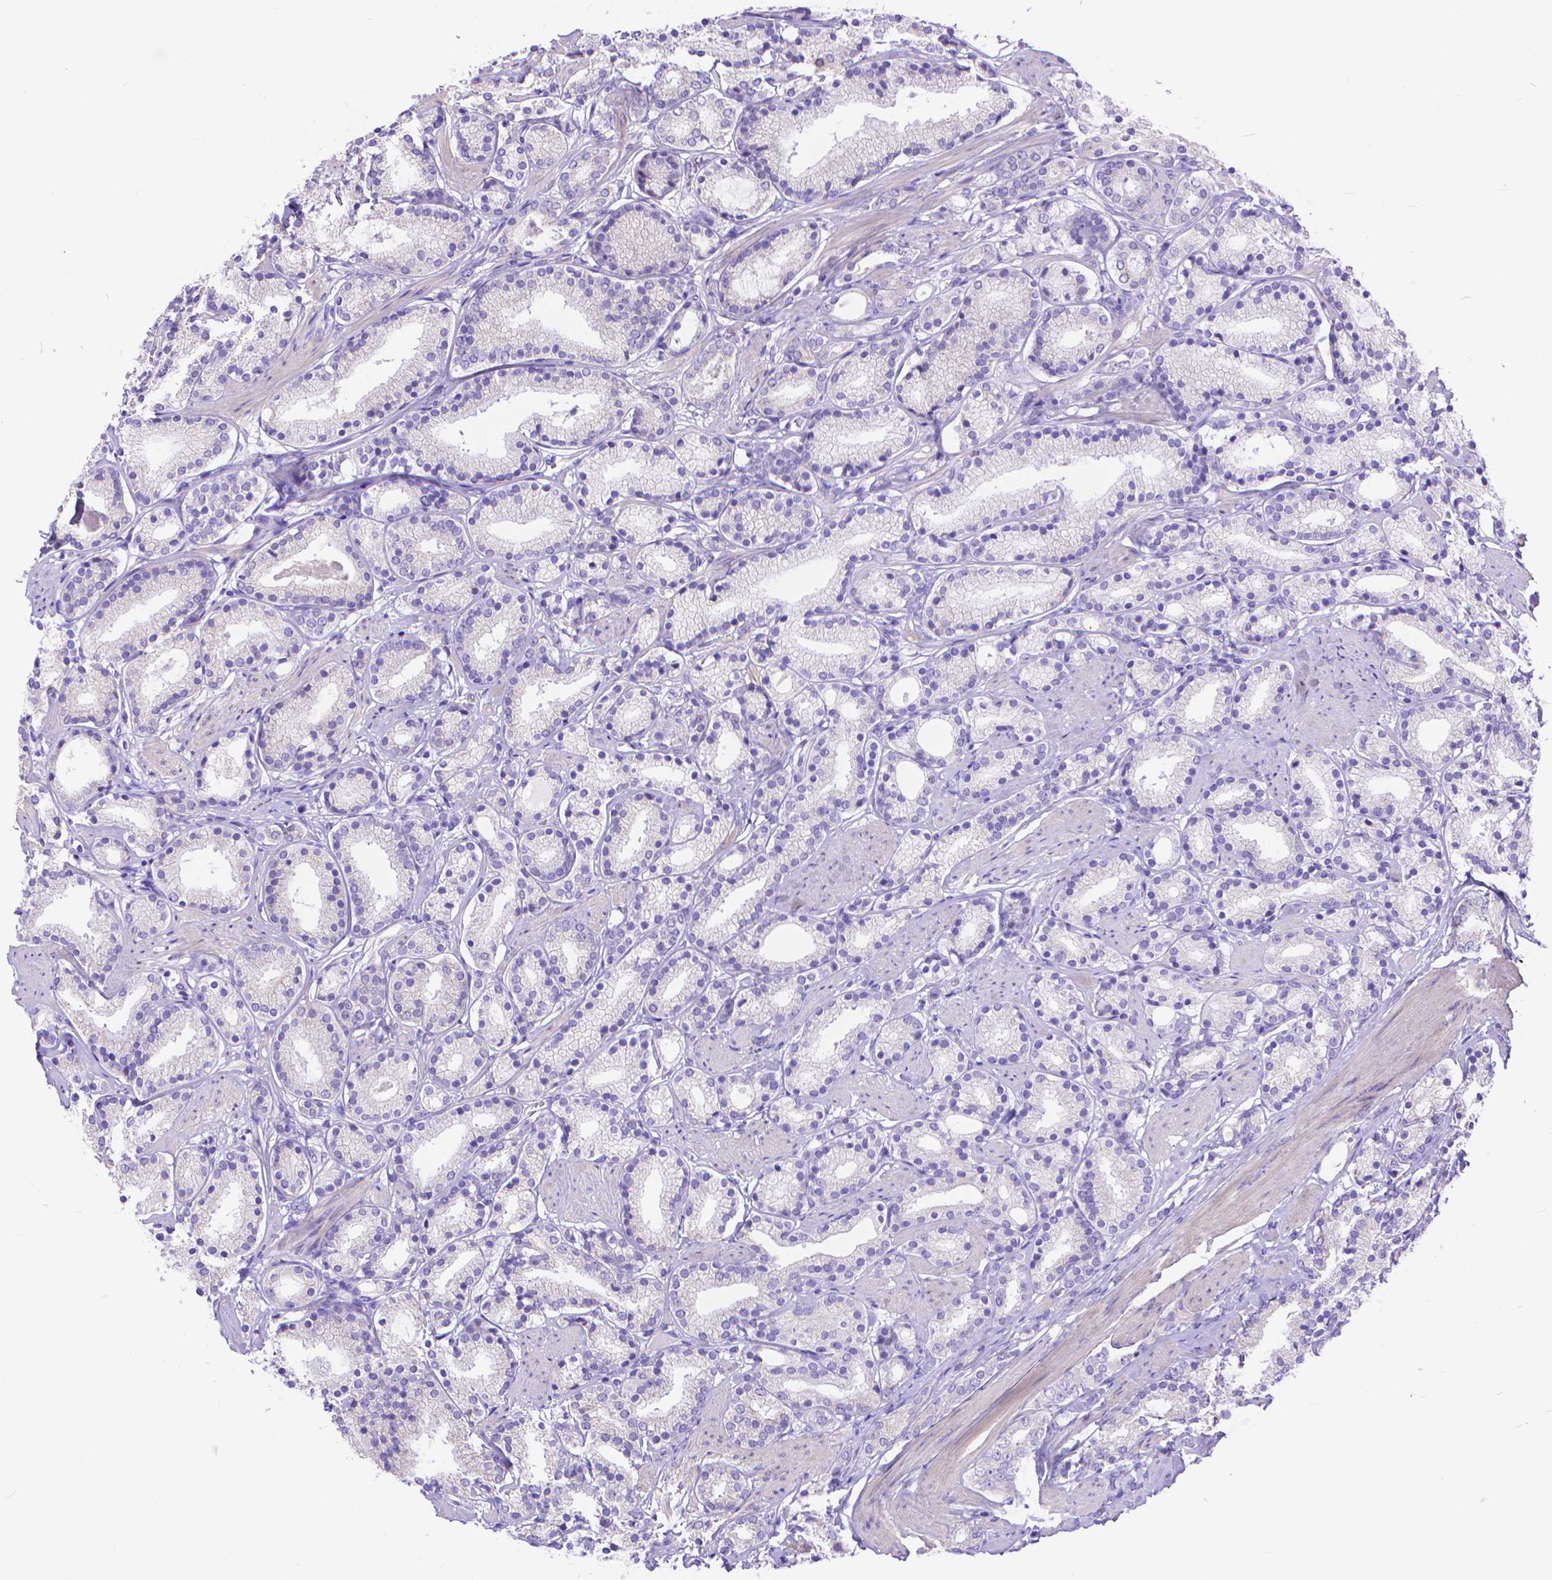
{"staining": {"intensity": "negative", "quantity": "none", "location": "none"}, "tissue": "prostate cancer", "cell_type": "Tumor cells", "image_type": "cancer", "snomed": [{"axis": "morphology", "description": "Adenocarcinoma, High grade"}, {"axis": "topography", "description": "Prostate"}], "caption": "Image shows no significant protein staining in tumor cells of prostate adenocarcinoma (high-grade).", "gene": "DHRS2", "patient": {"sex": "male", "age": 63}}